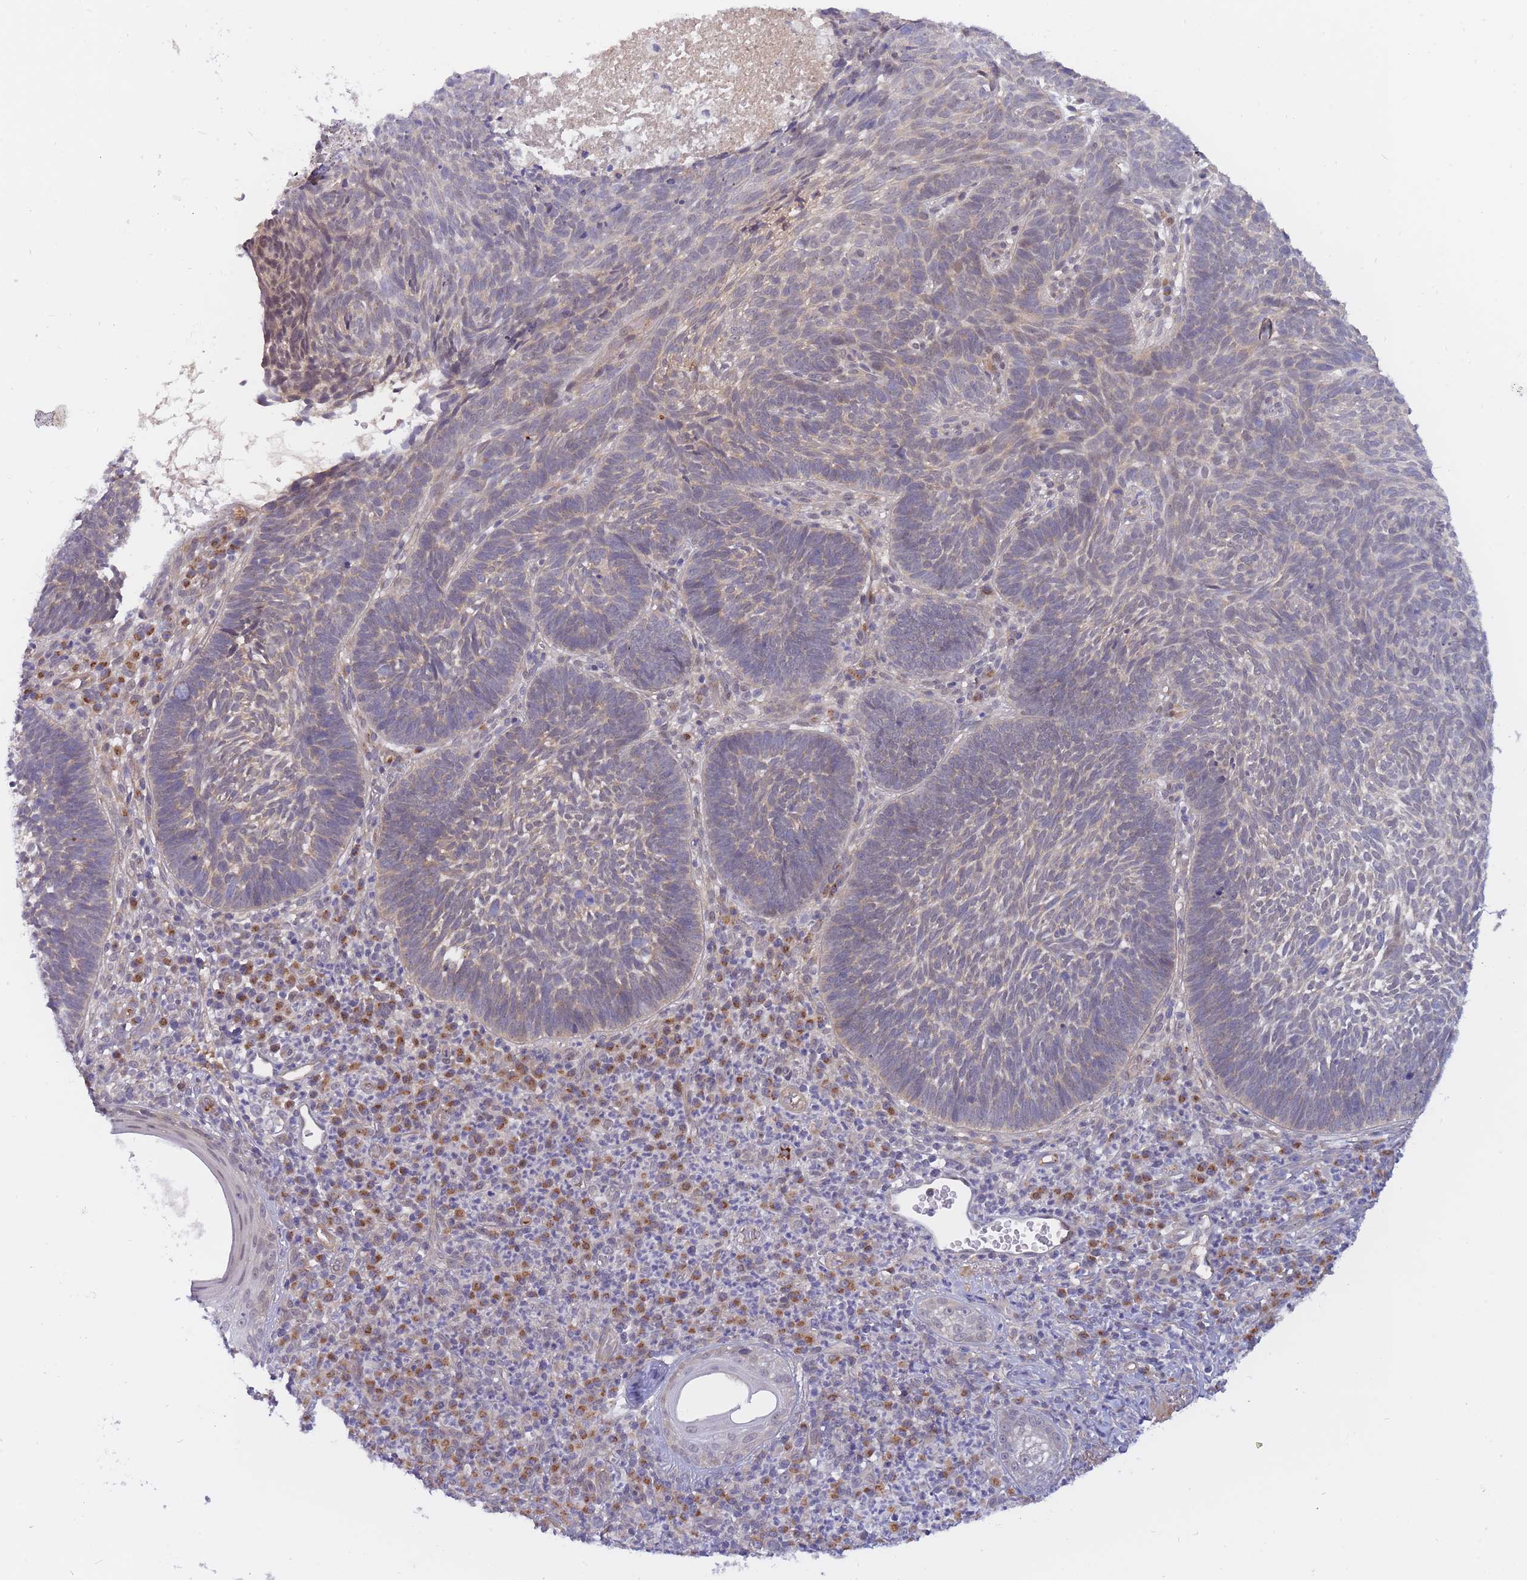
{"staining": {"intensity": "negative", "quantity": "none", "location": "none"}, "tissue": "skin cancer", "cell_type": "Tumor cells", "image_type": "cancer", "snomed": [{"axis": "morphology", "description": "Basal cell carcinoma"}, {"axis": "topography", "description": "Skin"}], "caption": "An IHC image of skin cancer (basal cell carcinoma) is shown. There is no staining in tumor cells of skin cancer (basal cell carcinoma).", "gene": "APOL4", "patient": {"sex": "male", "age": 88}}